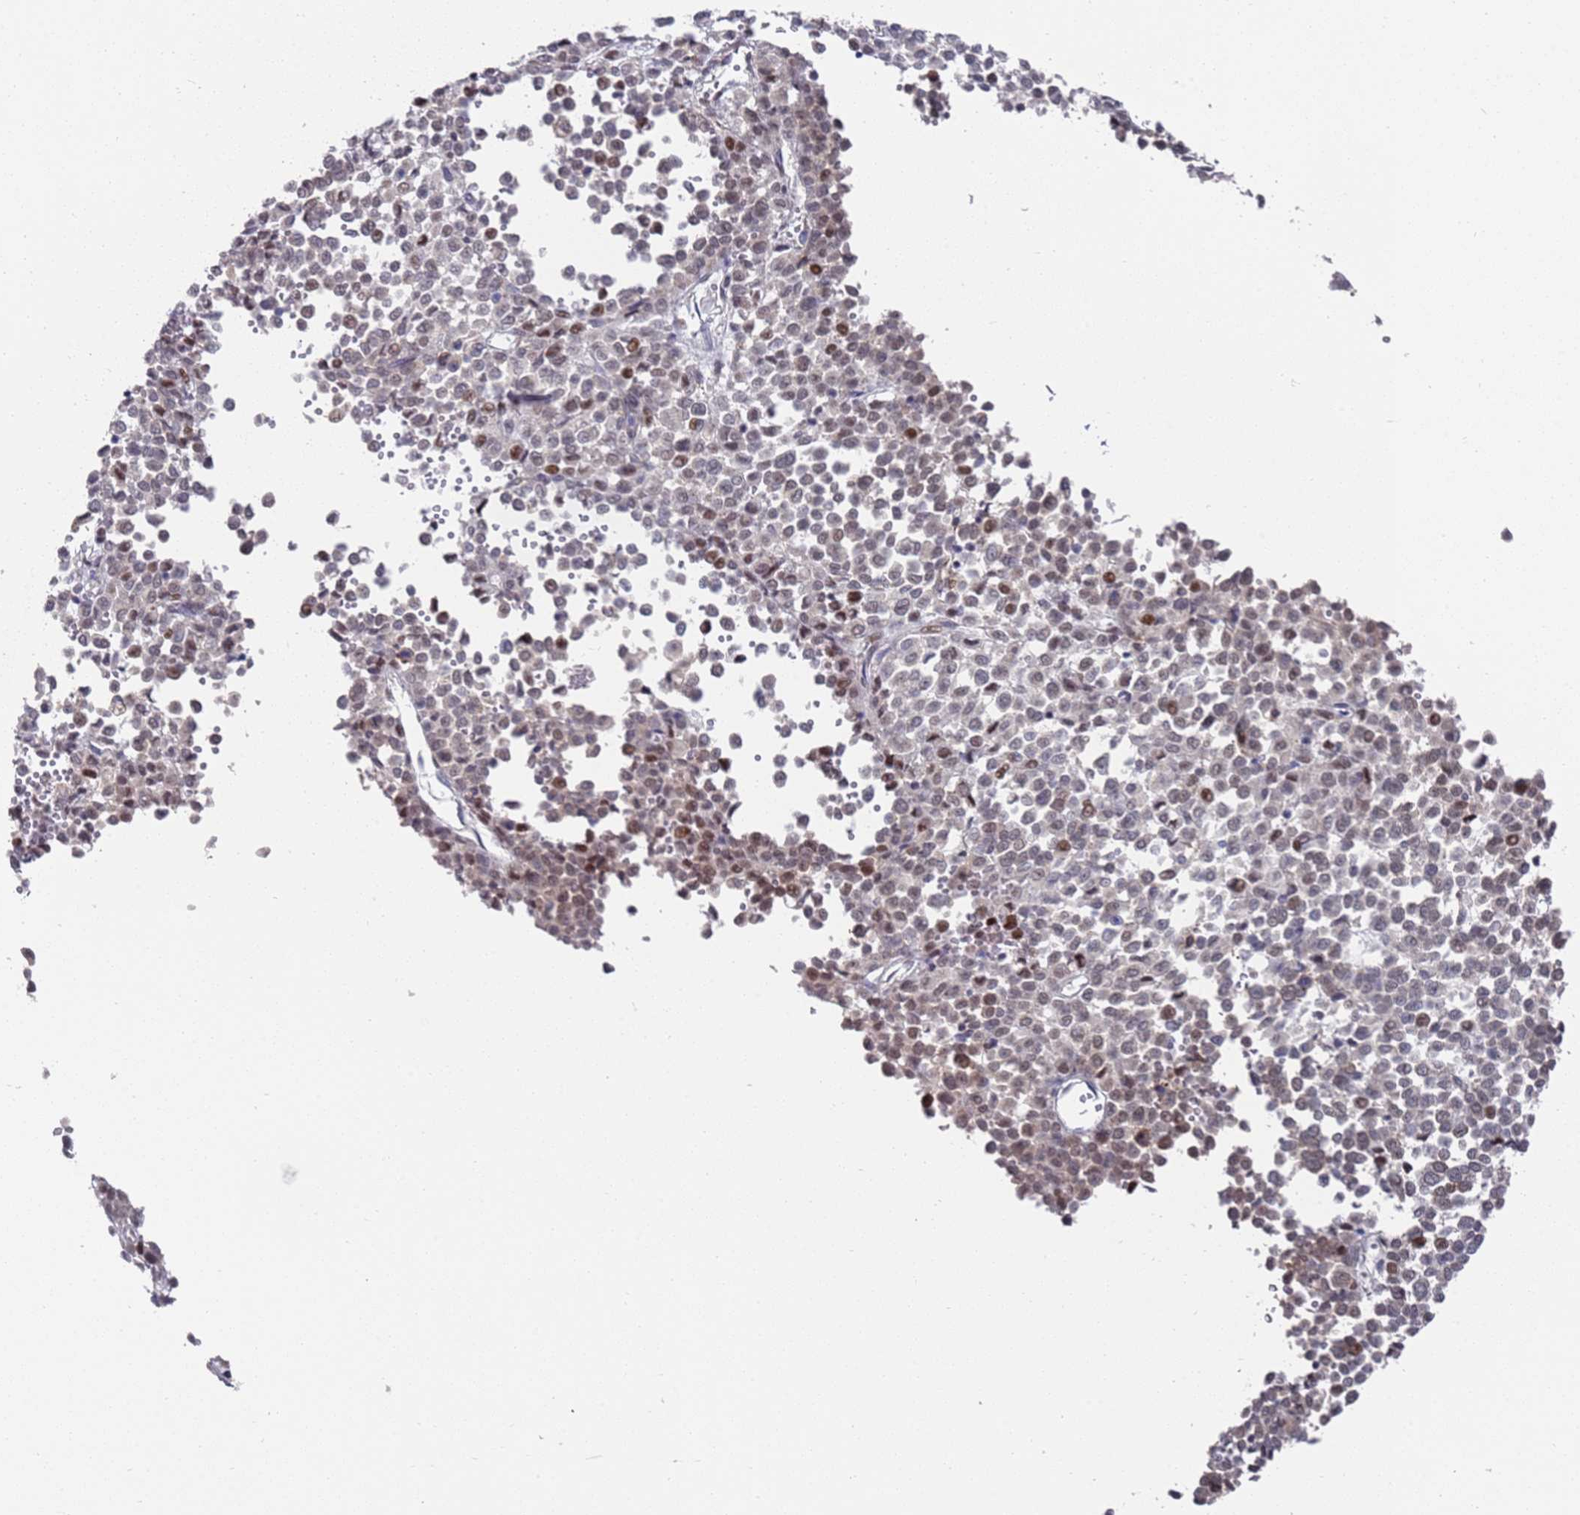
{"staining": {"intensity": "moderate", "quantity": "25%-75%", "location": "nuclear"}, "tissue": "melanoma", "cell_type": "Tumor cells", "image_type": "cancer", "snomed": [{"axis": "morphology", "description": "Malignant melanoma, Metastatic site"}, {"axis": "topography", "description": "Pancreas"}], "caption": "About 25%-75% of tumor cells in malignant melanoma (metastatic site) reveal moderate nuclear protein positivity as visualized by brown immunohistochemical staining.", "gene": "COPS6", "patient": {"sex": "female", "age": 30}}